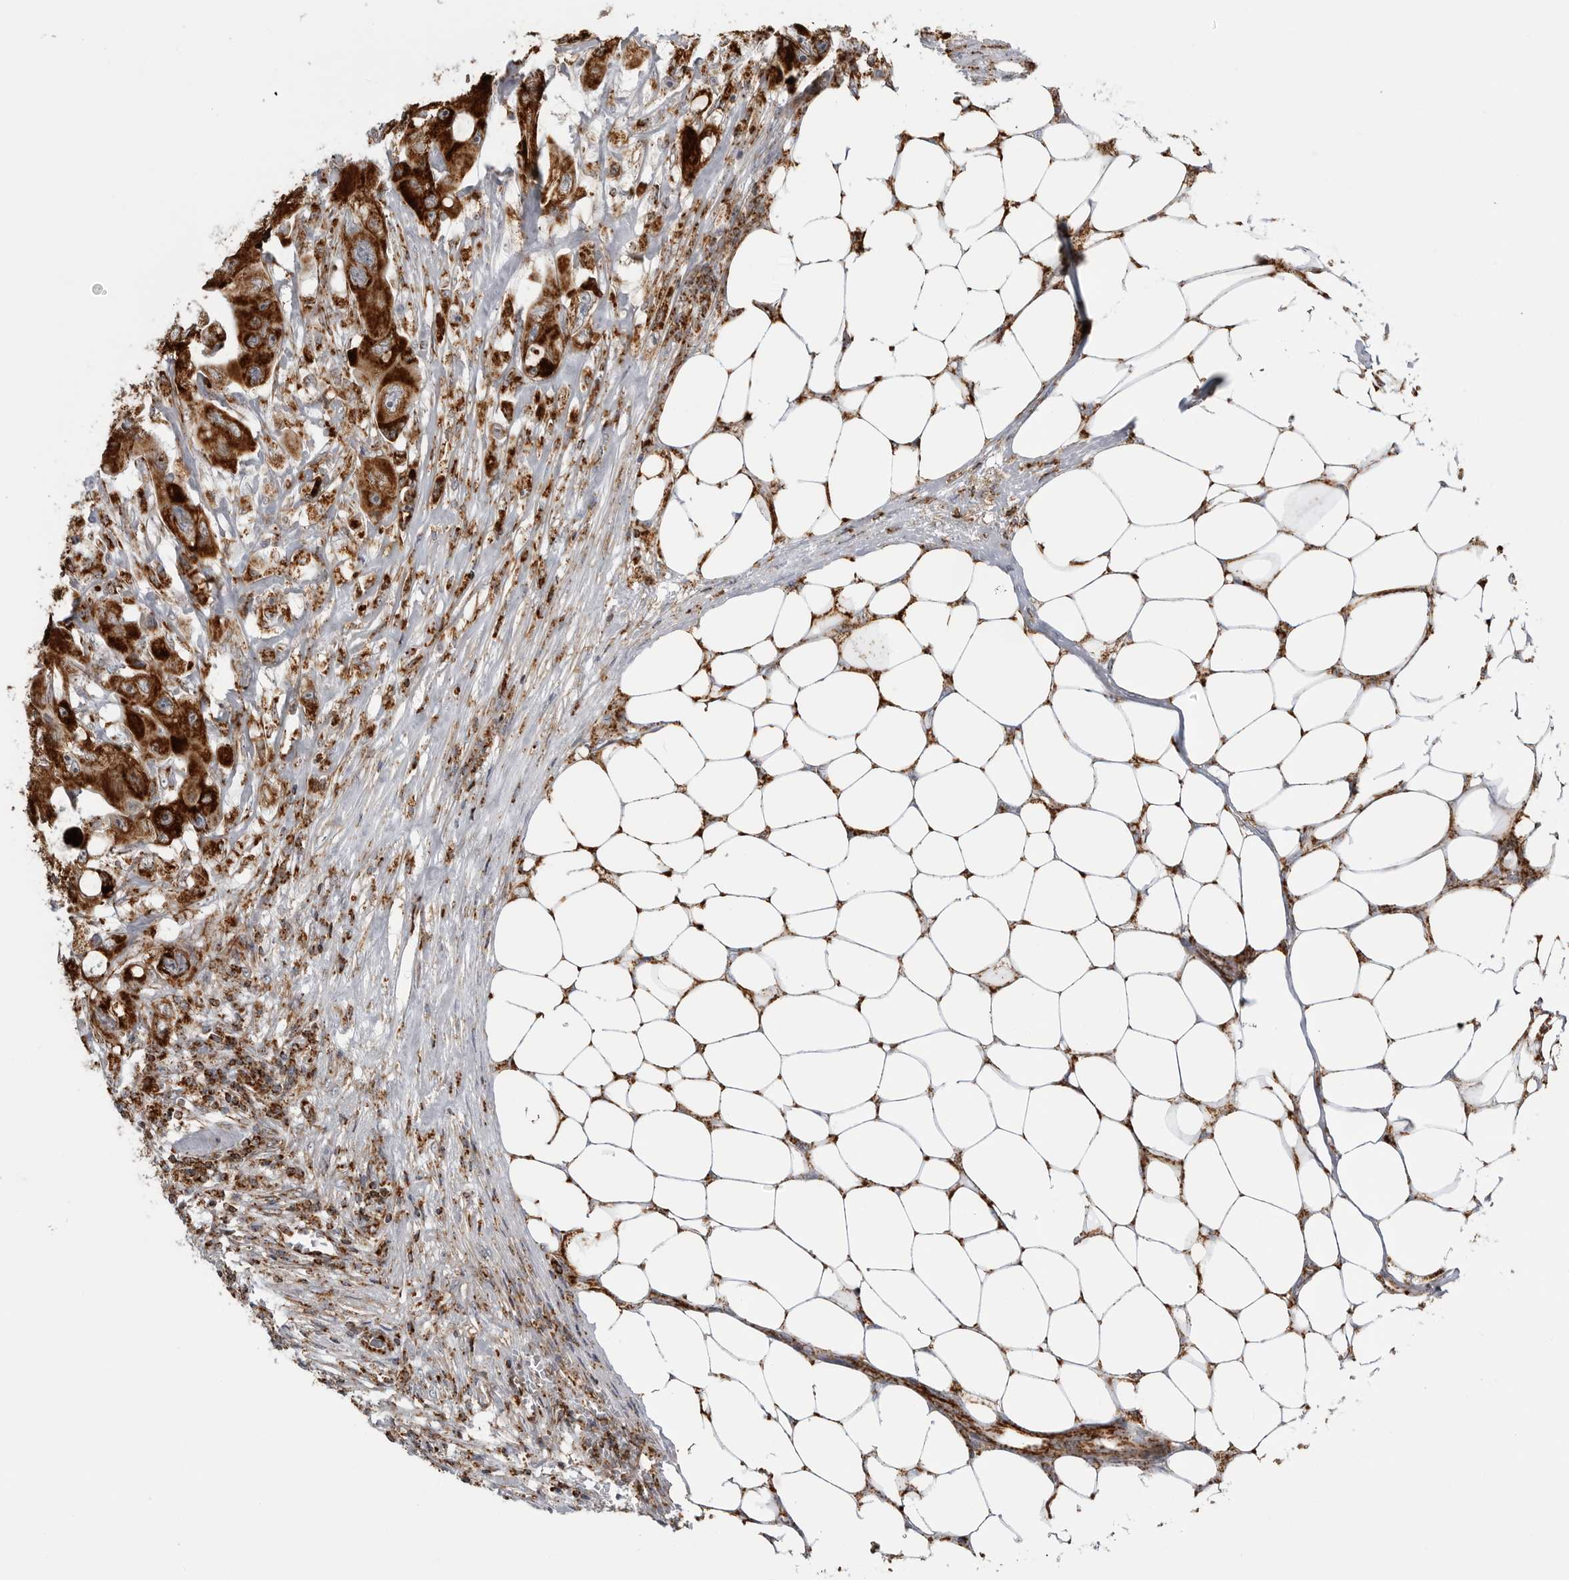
{"staining": {"intensity": "strong", "quantity": ">75%", "location": "cytoplasmic/membranous"}, "tissue": "colorectal cancer", "cell_type": "Tumor cells", "image_type": "cancer", "snomed": [{"axis": "morphology", "description": "Adenocarcinoma, NOS"}, {"axis": "topography", "description": "Colon"}], "caption": "Tumor cells show strong cytoplasmic/membranous positivity in about >75% of cells in adenocarcinoma (colorectal).", "gene": "COX5A", "patient": {"sex": "female", "age": 46}}